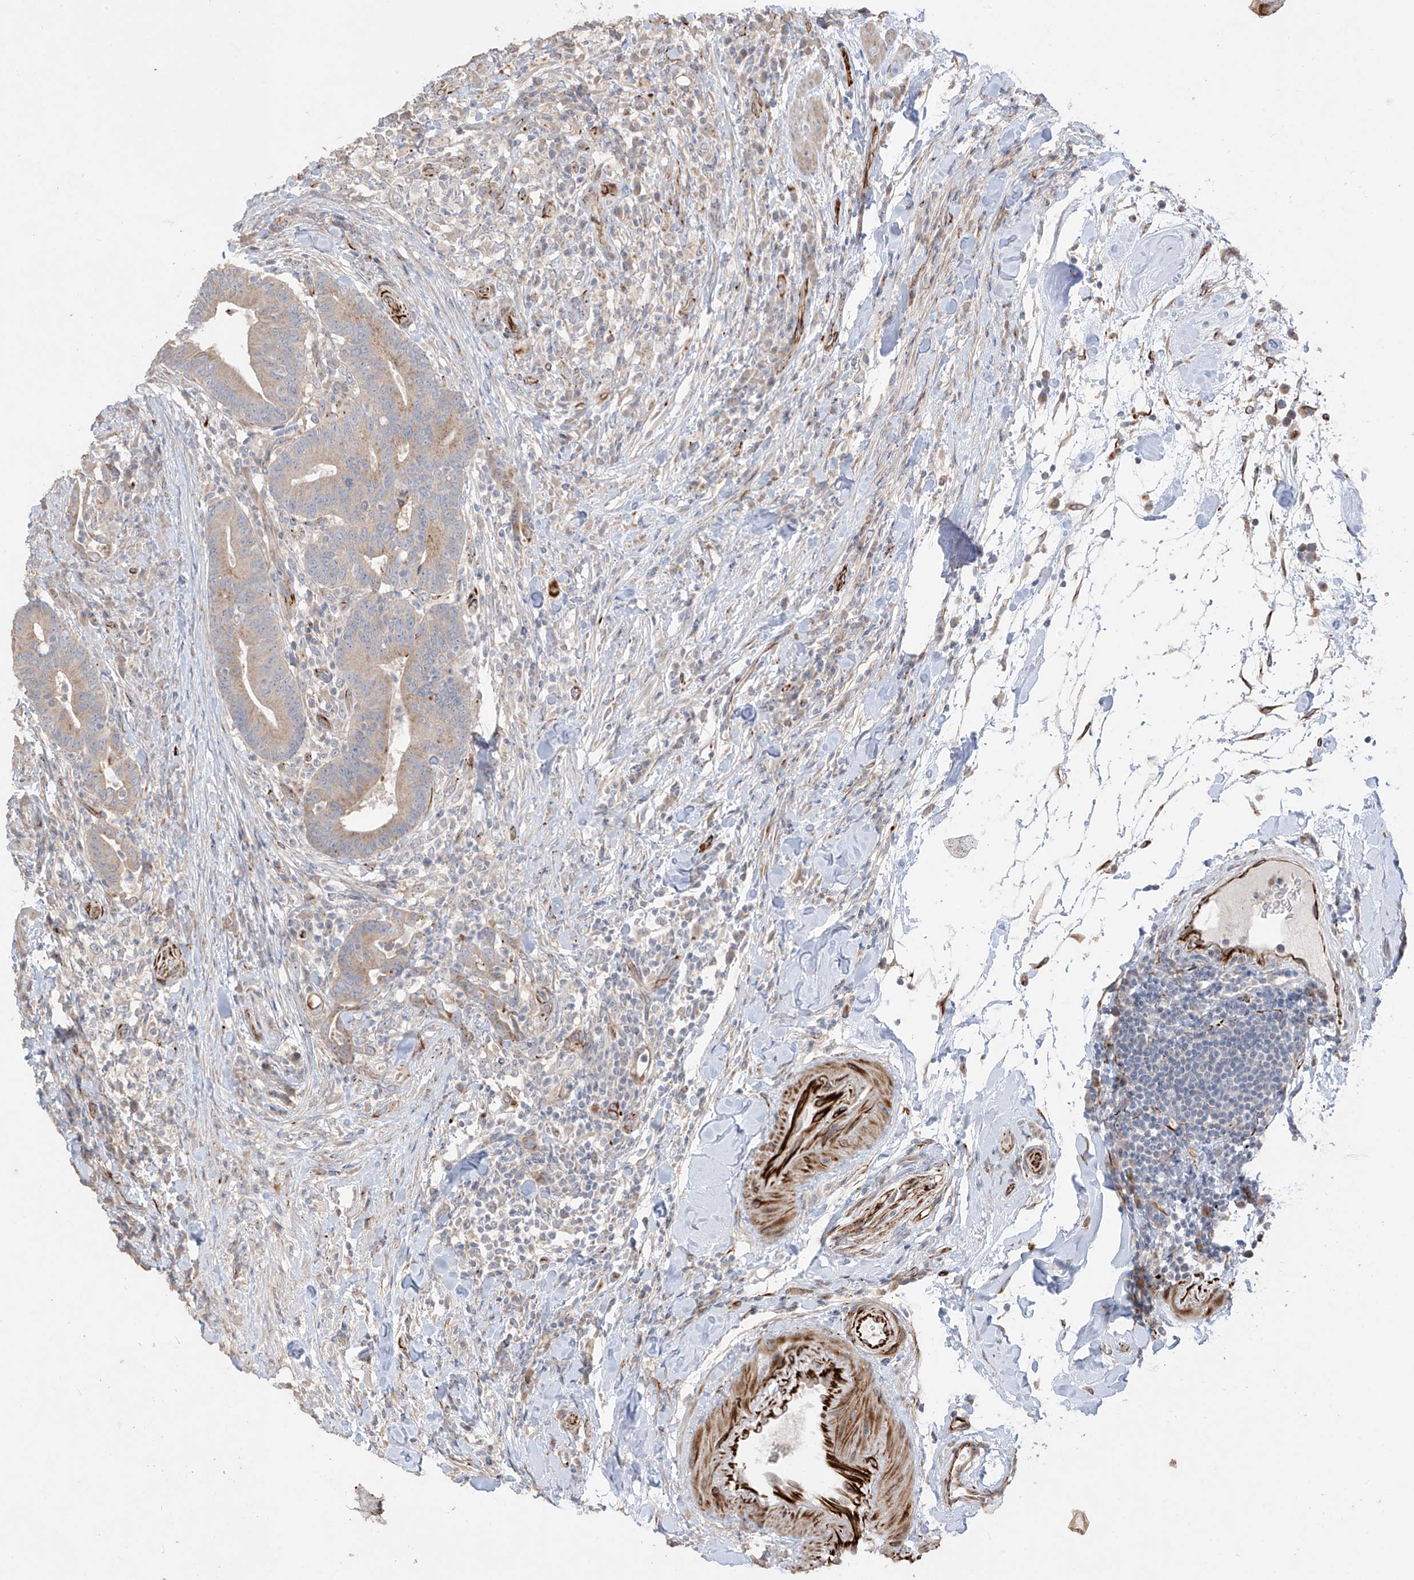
{"staining": {"intensity": "moderate", "quantity": ">75%", "location": "cytoplasmic/membranous"}, "tissue": "colorectal cancer", "cell_type": "Tumor cells", "image_type": "cancer", "snomed": [{"axis": "morphology", "description": "Adenocarcinoma, NOS"}, {"axis": "topography", "description": "Colon"}], "caption": "Immunohistochemistry (IHC) micrograph of human colorectal cancer (adenocarcinoma) stained for a protein (brown), which displays medium levels of moderate cytoplasmic/membranous expression in about >75% of tumor cells.", "gene": "DCDC2", "patient": {"sex": "female", "age": 66}}